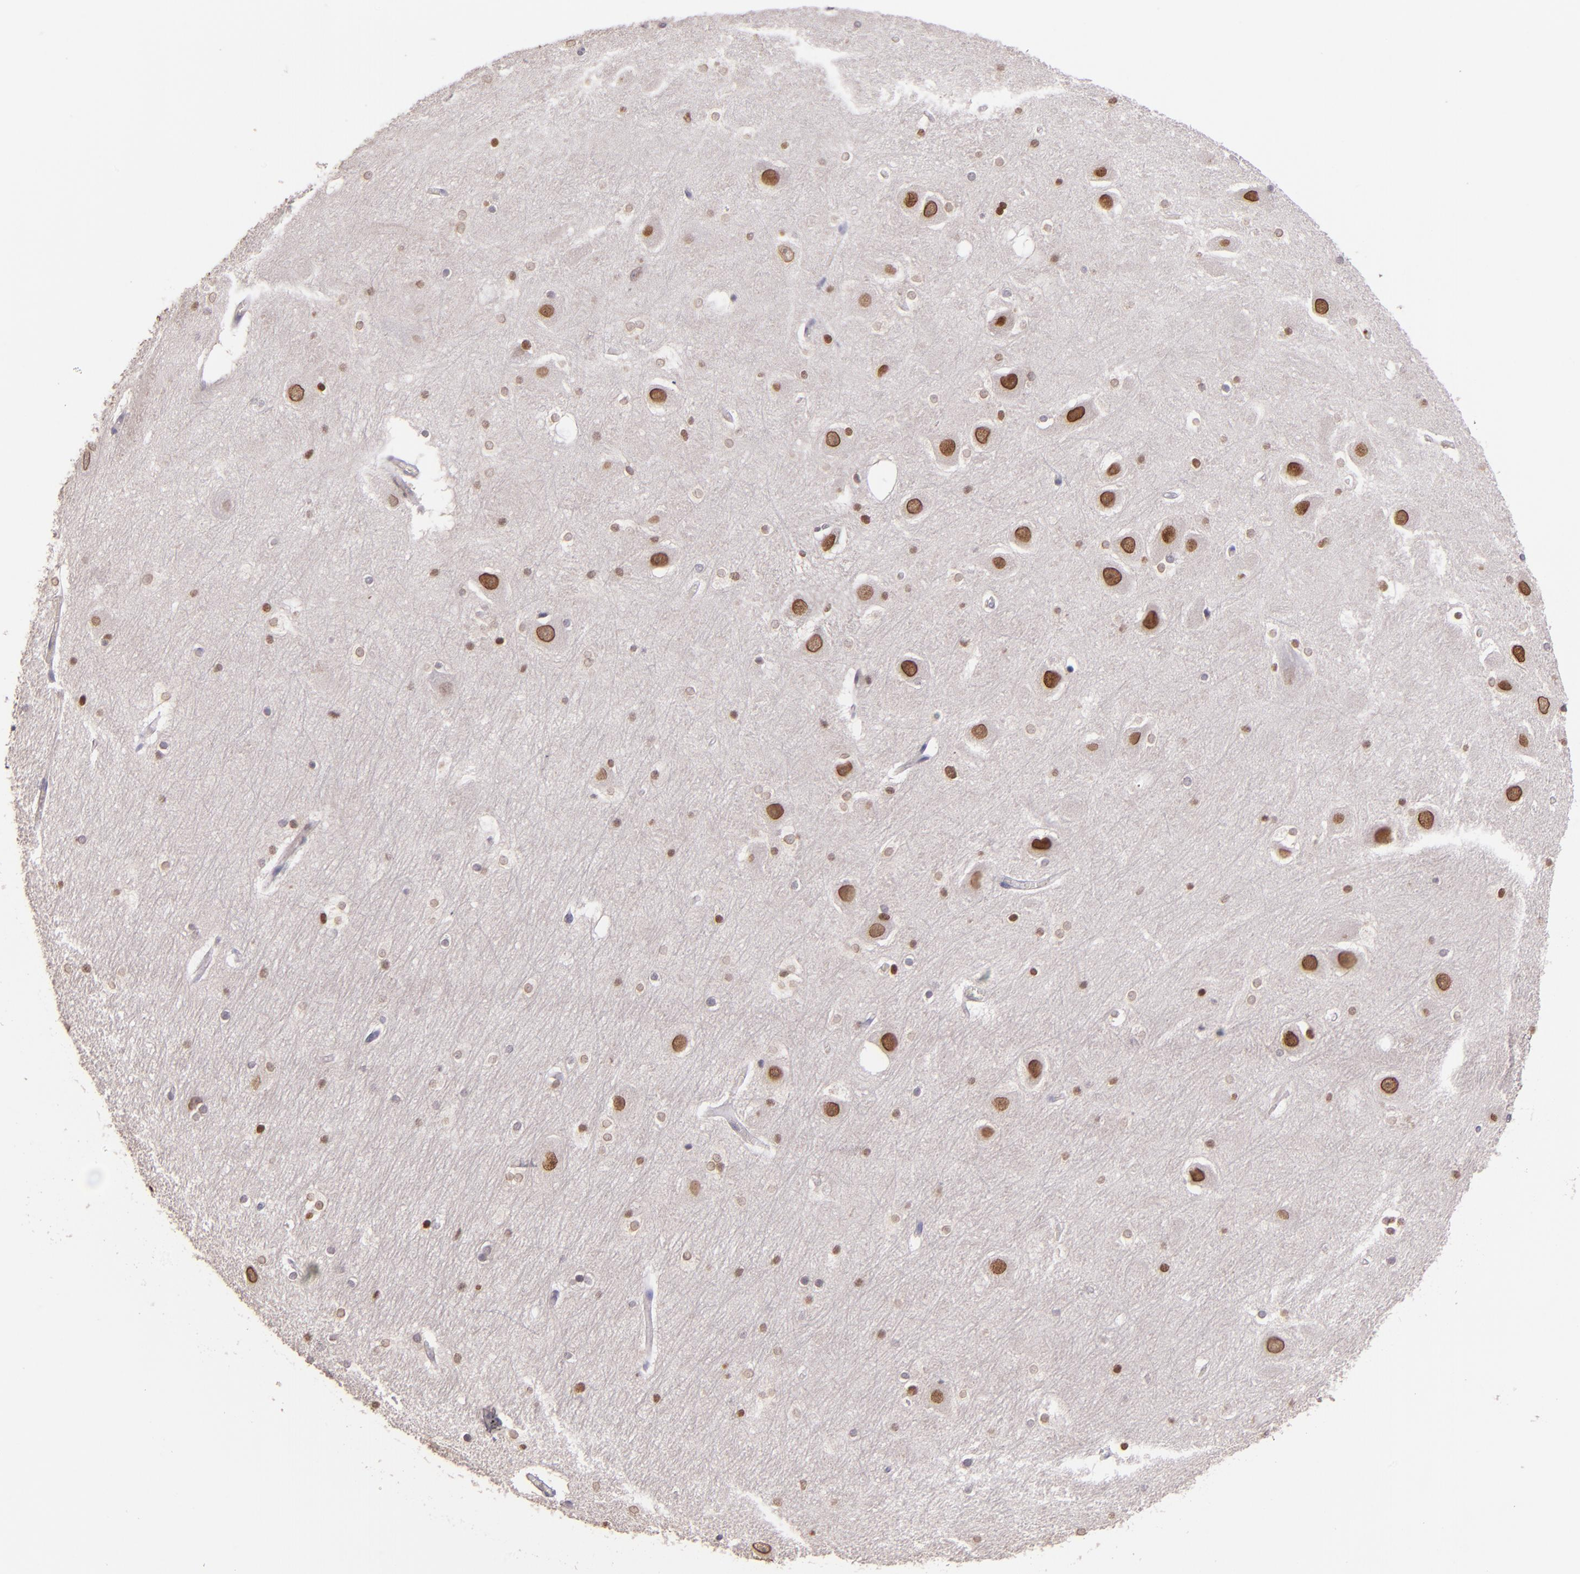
{"staining": {"intensity": "negative", "quantity": "none", "location": "none"}, "tissue": "hippocampus", "cell_type": "Glial cells", "image_type": "normal", "snomed": [{"axis": "morphology", "description": "Normal tissue, NOS"}, {"axis": "topography", "description": "Hippocampus"}], "caption": "DAB (3,3'-diaminobenzidine) immunohistochemical staining of benign hippocampus demonstrates no significant staining in glial cells. Brightfield microscopy of IHC stained with DAB (brown) and hematoxylin (blue), captured at high magnification.", "gene": "NUP62CL", "patient": {"sex": "male", "age": 45}}